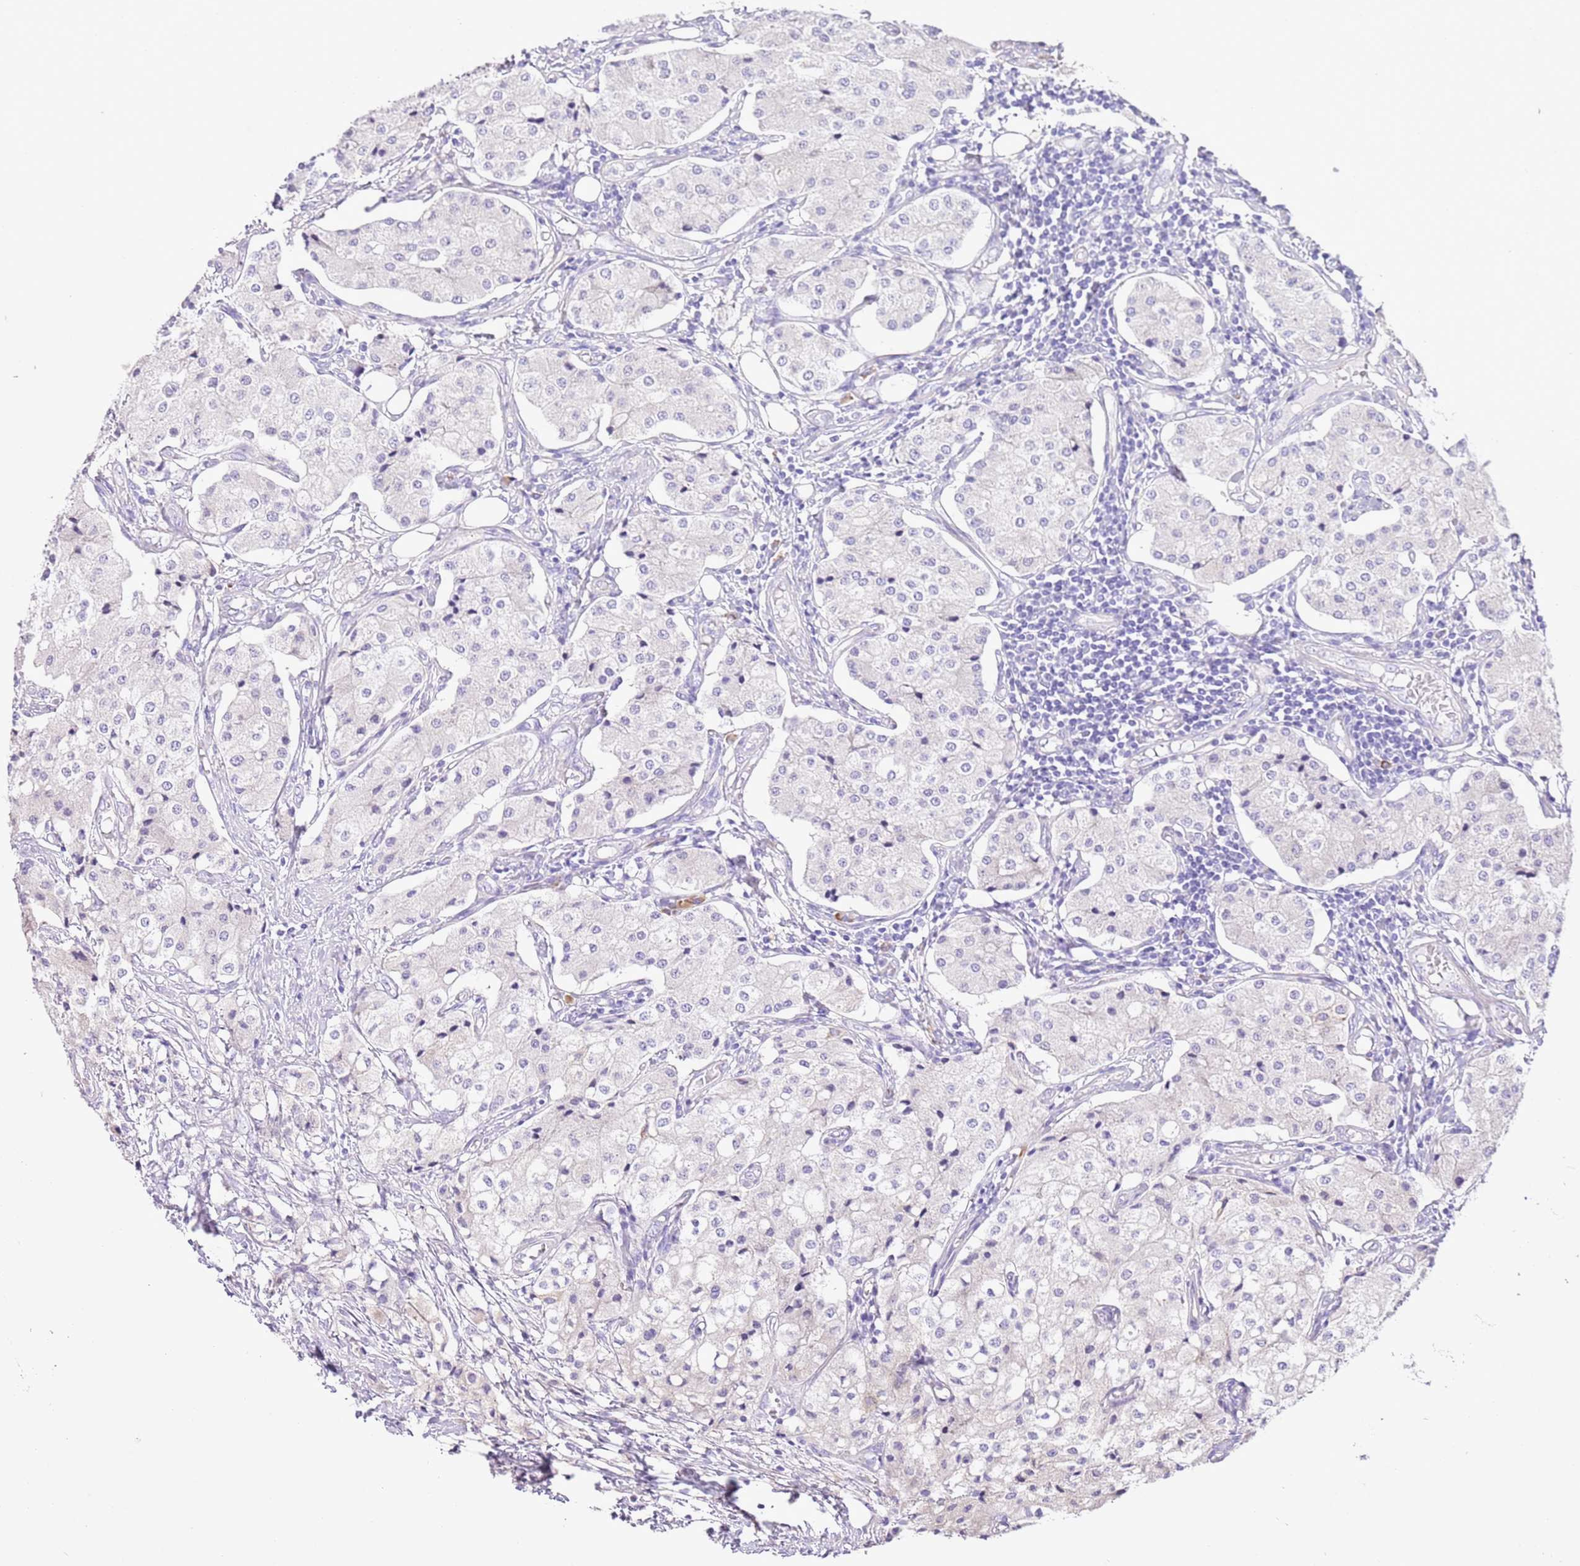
{"staining": {"intensity": "negative", "quantity": "none", "location": "none"}, "tissue": "carcinoid", "cell_type": "Tumor cells", "image_type": "cancer", "snomed": [{"axis": "morphology", "description": "Carcinoid, malignant, NOS"}, {"axis": "topography", "description": "Colon"}], "caption": "There is no significant expression in tumor cells of carcinoid.", "gene": "AAR2", "patient": {"sex": "female", "age": 52}}